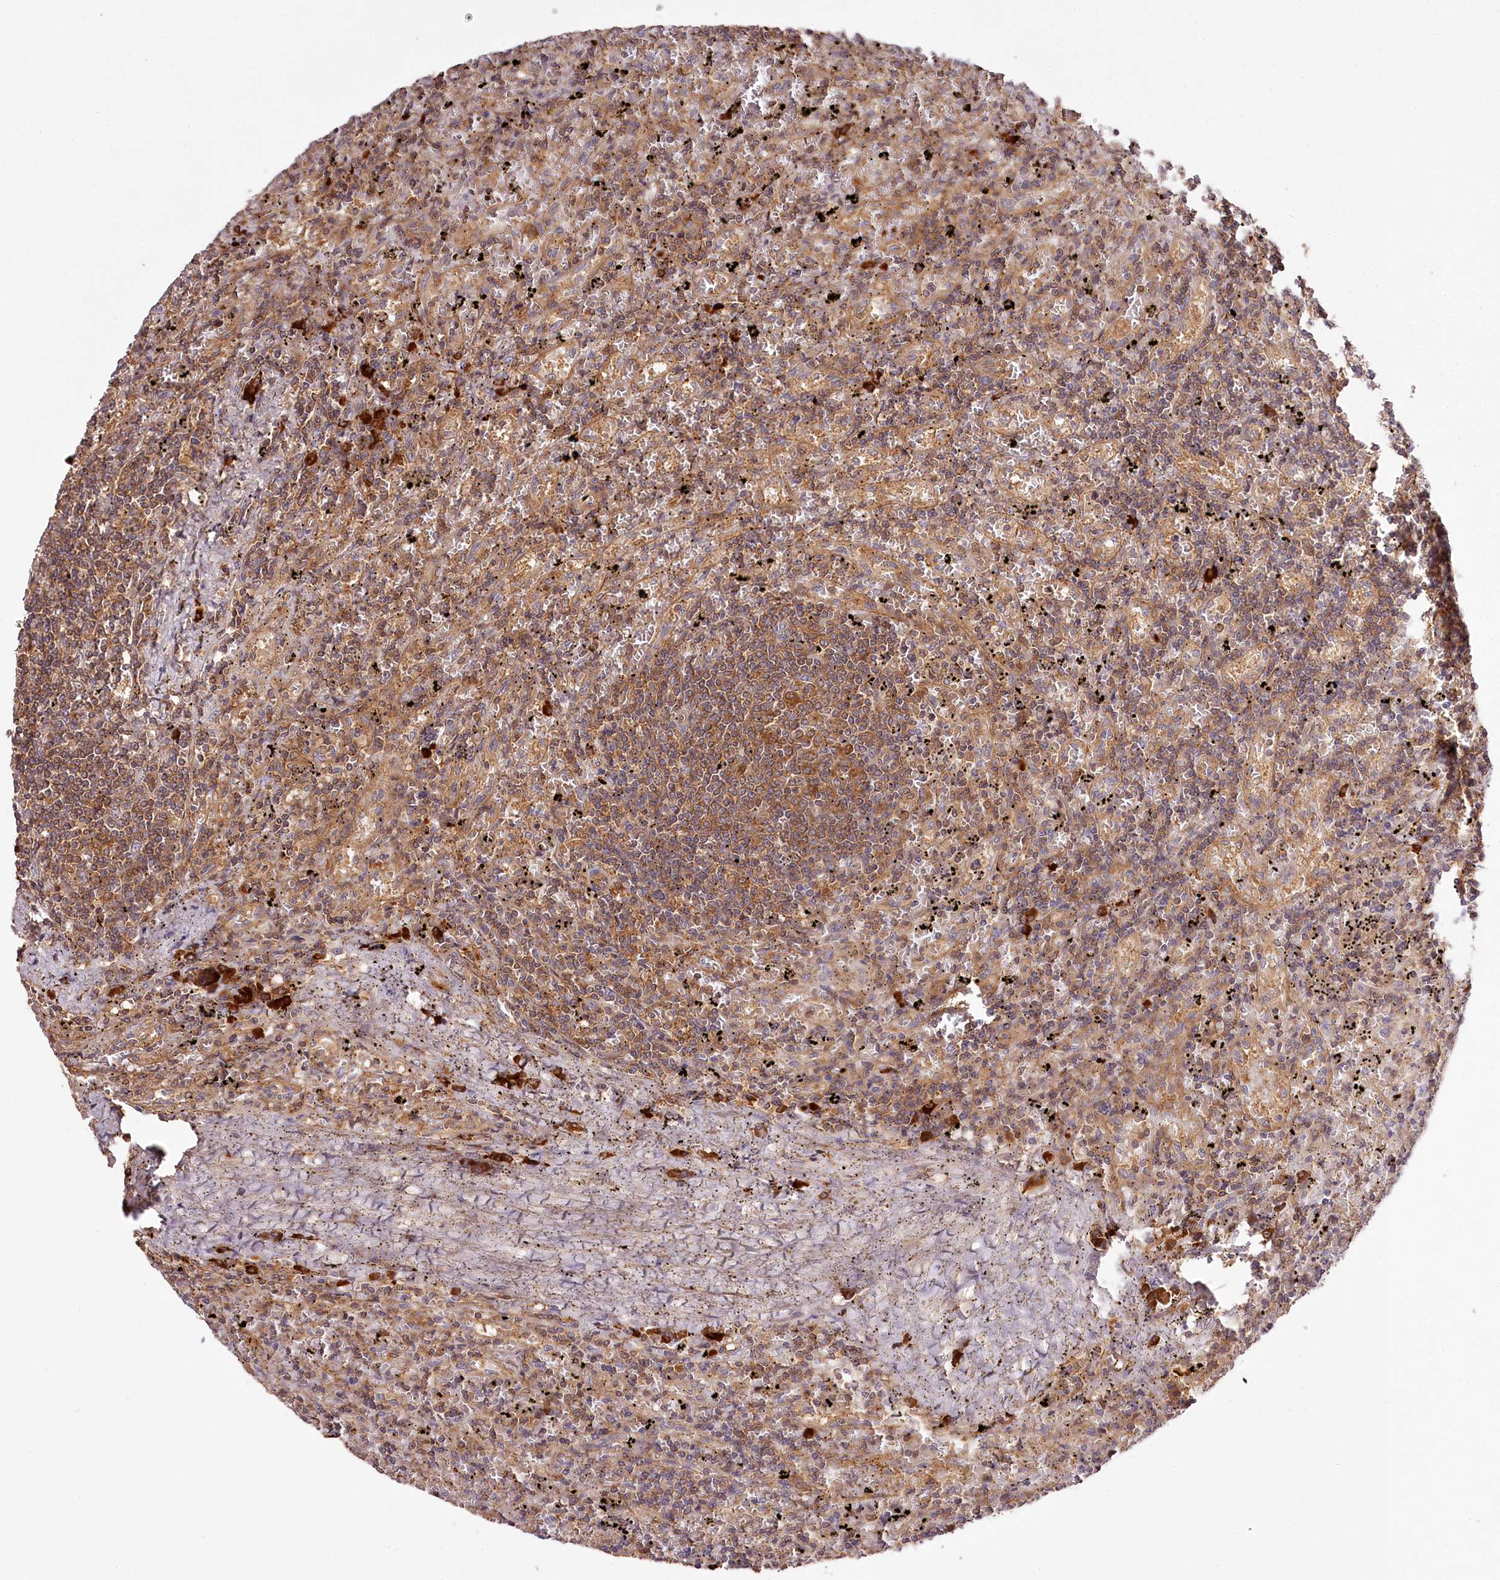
{"staining": {"intensity": "moderate", "quantity": ">75%", "location": "cytoplasmic/membranous"}, "tissue": "lymphoma", "cell_type": "Tumor cells", "image_type": "cancer", "snomed": [{"axis": "morphology", "description": "Malignant lymphoma, non-Hodgkin's type, Low grade"}, {"axis": "topography", "description": "Spleen"}], "caption": "The photomicrograph reveals staining of lymphoma, revealing moderate cytoplasmic/membranous protein positivity (brown color) within tumor cells. (DAB (3,3'-diaminobenzidine) = brown stain, brightfield microscopy at high magnification).", "gene": "TARS1", "patient": {"sex": "male", "age": 76}}